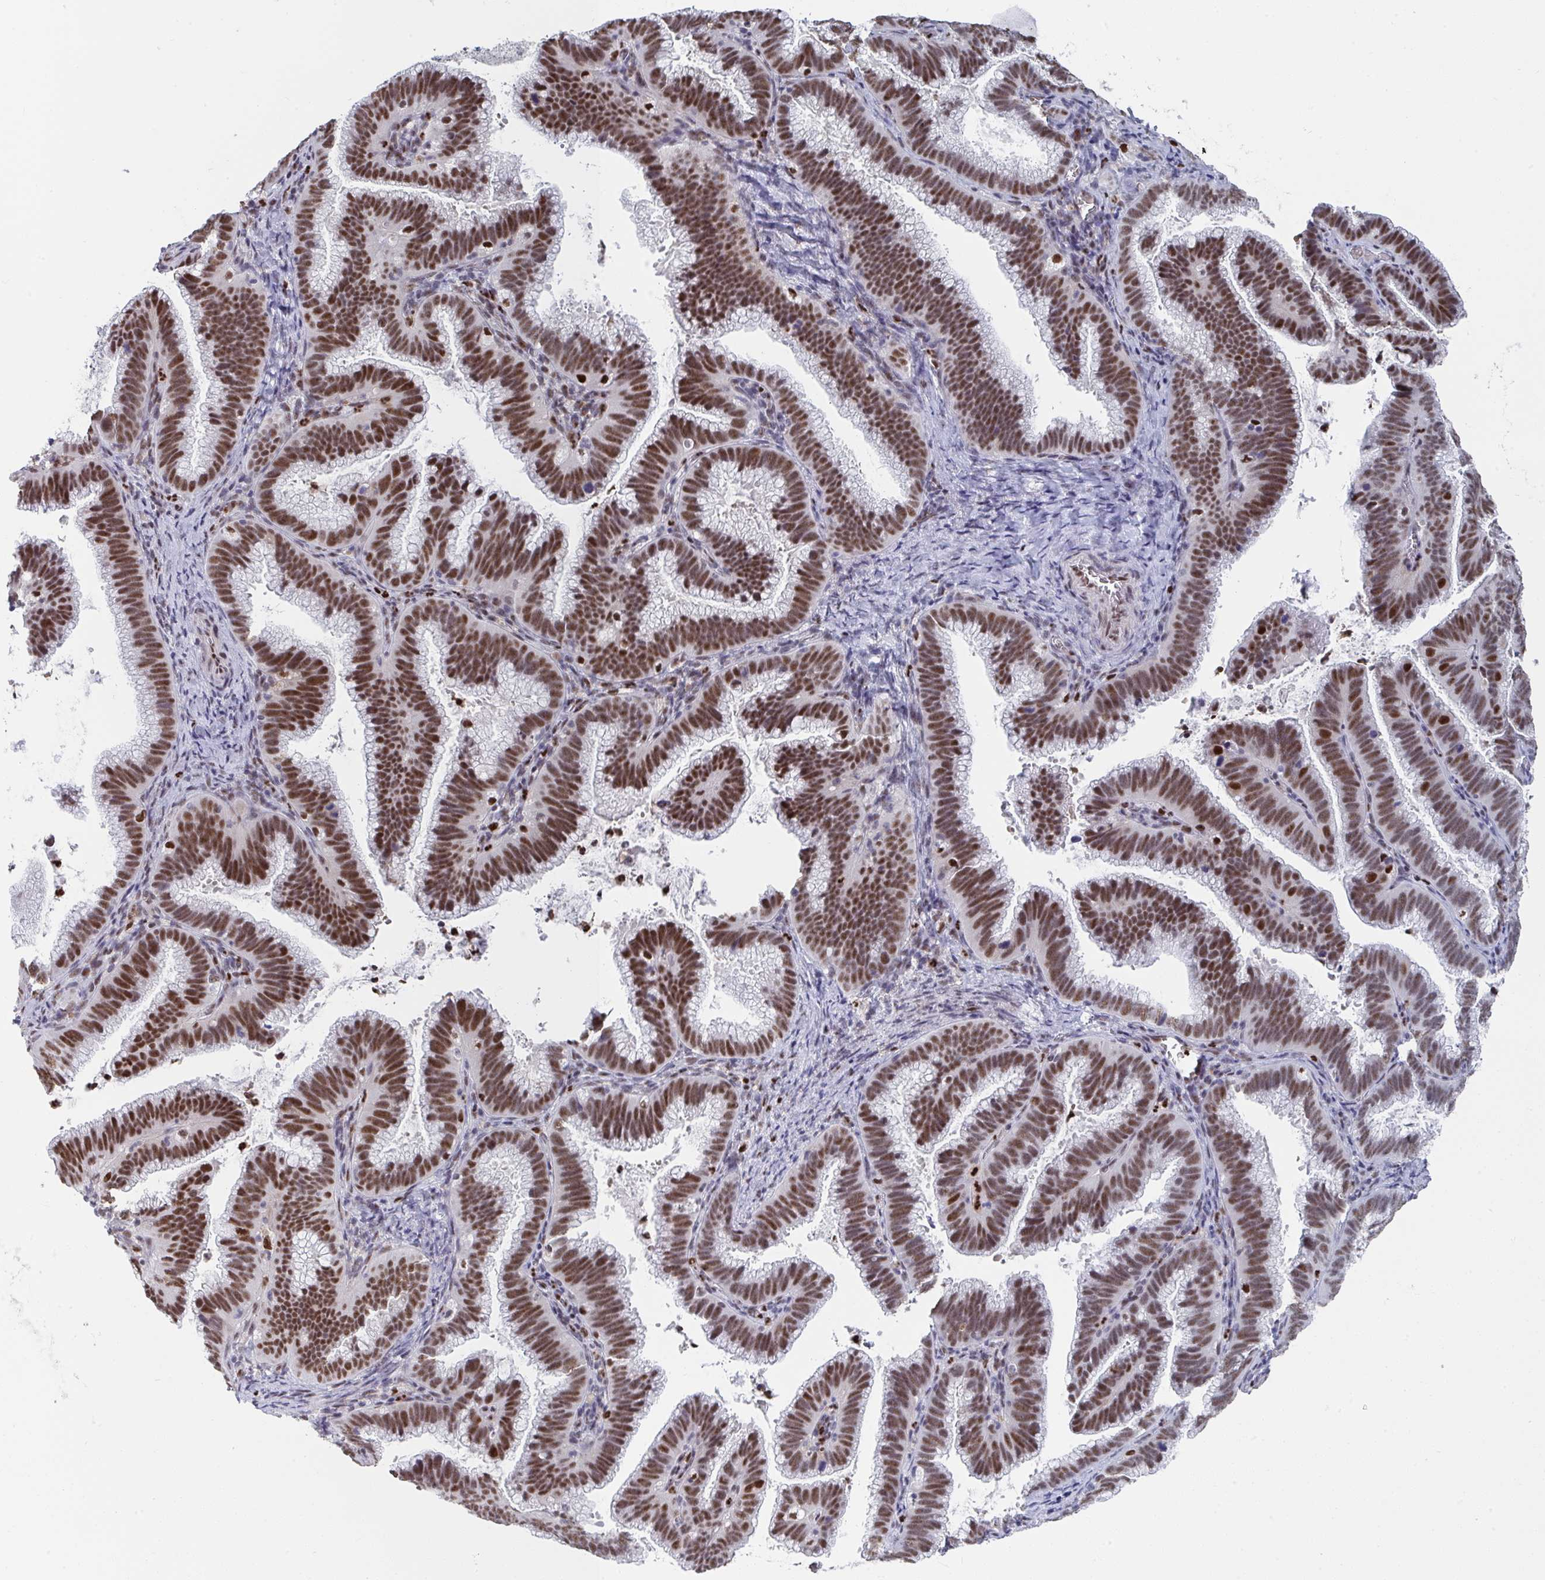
{"staining": {"intensity": "strong", "quantity": ">75%", "location": "nuclear"}, "tissue": "cervical cancer", "cell_type": "Tumor cells", "image_type": "cancer", "snomed": [{"axis": "morphology", "description": "Adenocarcinoma, NOS"}, {"axis": "topography", "description": "Cervix"}], "caption": "Immunohistochemistry photomicrograph of human adenocarcinoma (cervical) stained for a protein (brown), which reveals high levels of strong nuclear staining in about >75% of tumor cells.", "gene": "JDP2", "patient": {"sex": "female", "age": 61}}